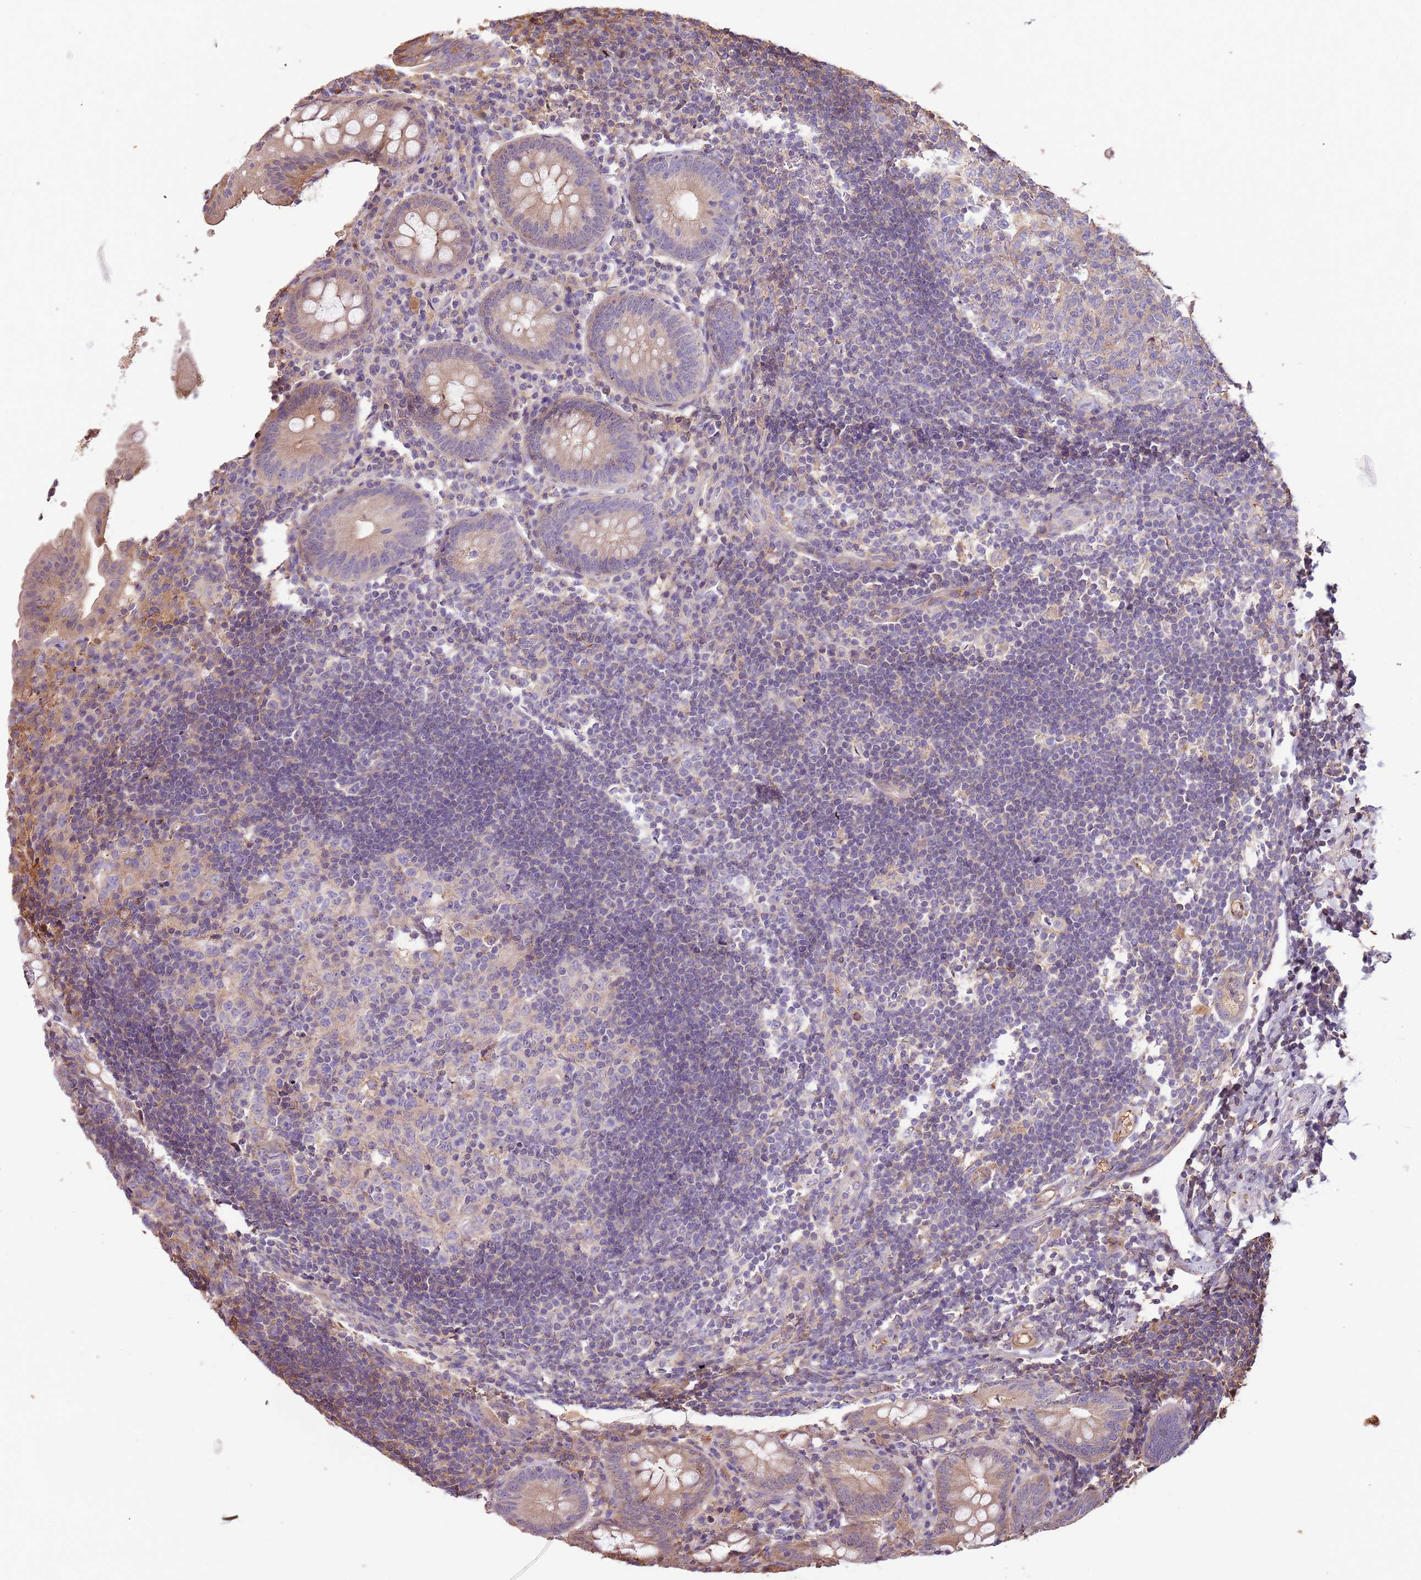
{"staining": {"intensity": "moderate", "quantity": "<25%", "location": "cytoplasmic/membranous"}, "tissue": "appendix", "cell_type": "Glandular cells", "image_type": "normal", "snomed": [{"axis": "morphology", "description": "Normal tissue, NOS"}, {"axis": "topography", "description": "Appendix"}], "caption": "Immunohistochemistry of unremarkable appendix exhibits low levels of moderate cytoplasmic/membranous positivity in about <25% of glandular cells.", "gene": "FECH", "patient": {"sex": "female", "age": 54}}